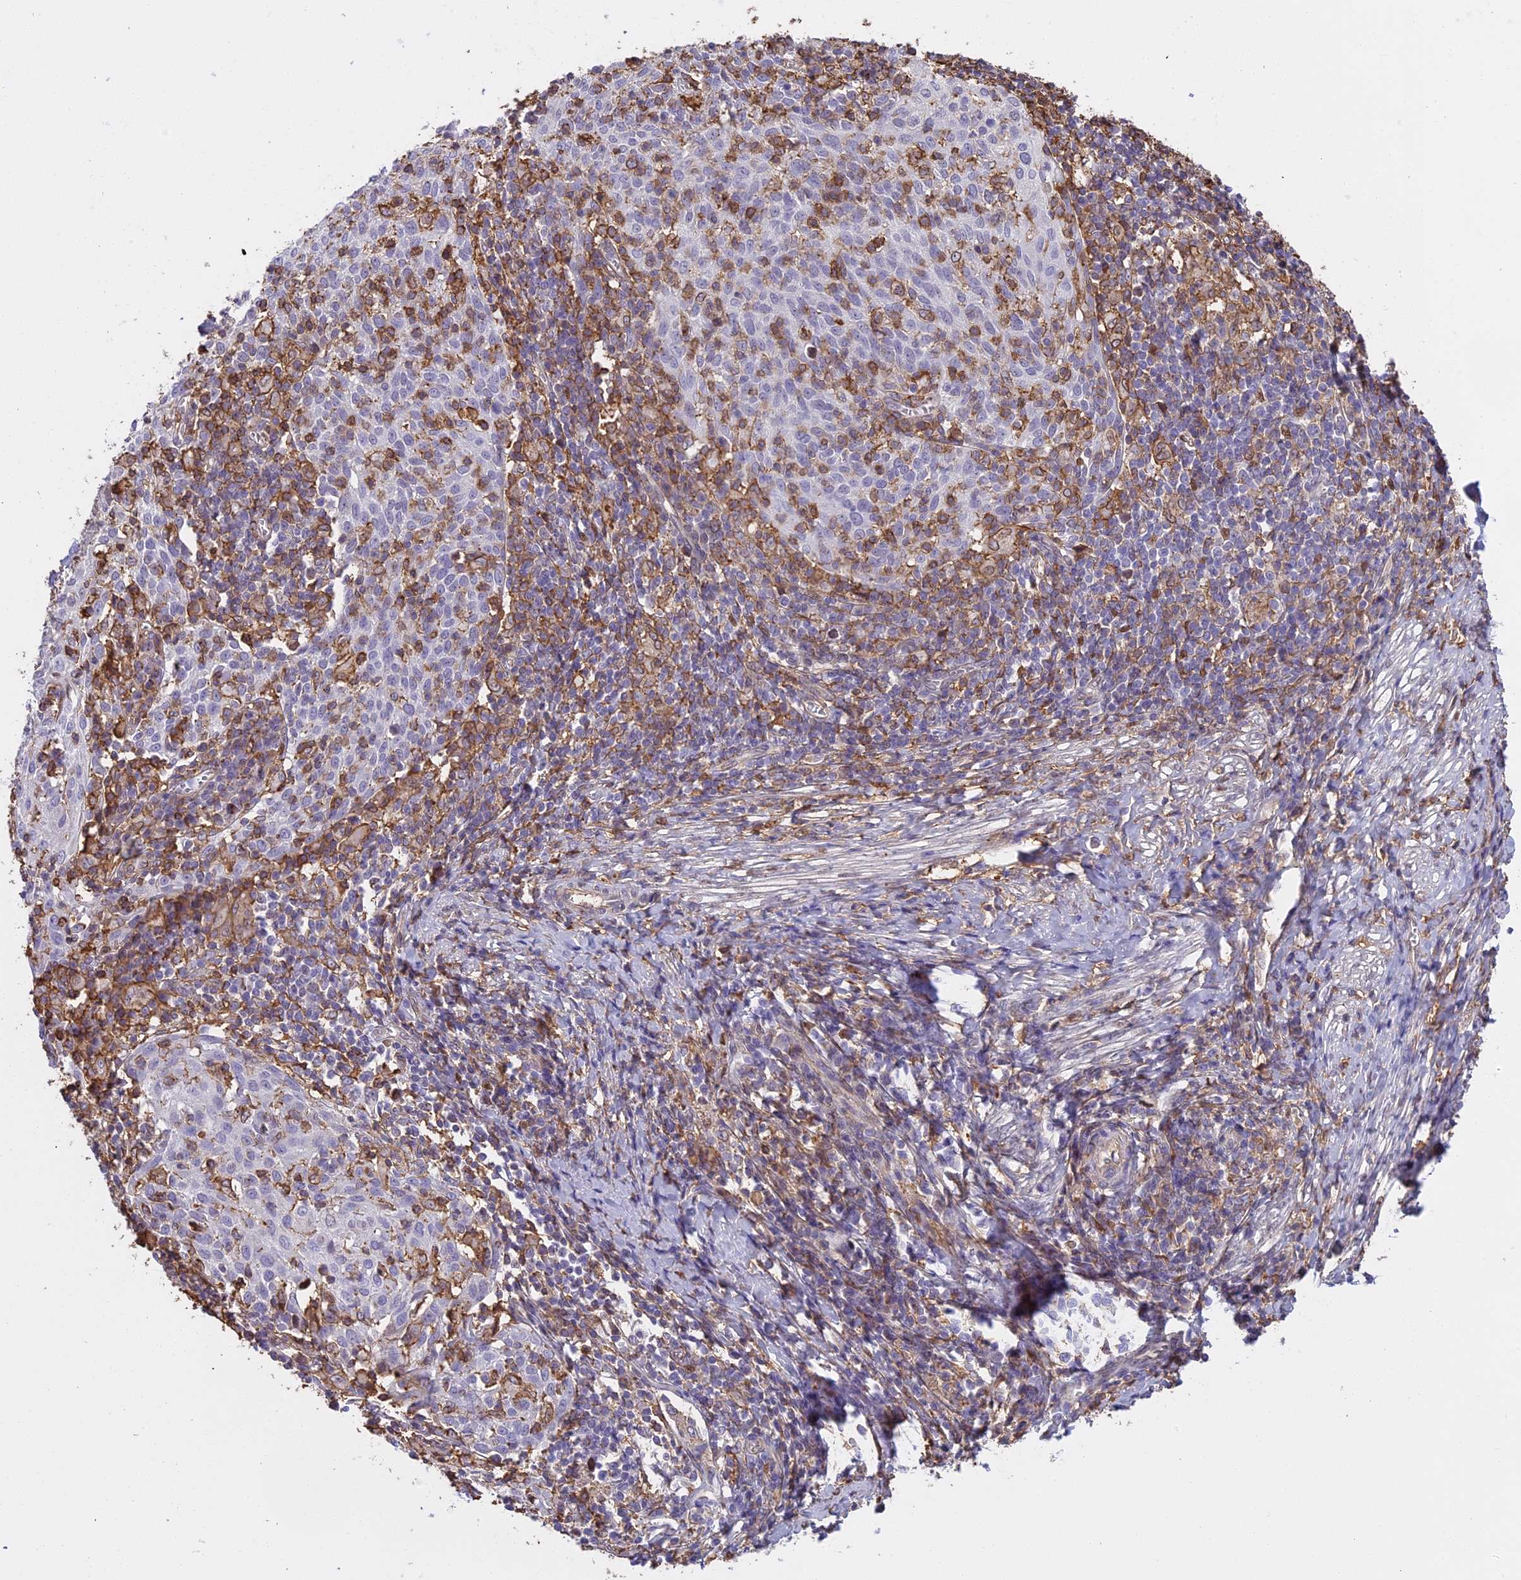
{"staining": {"intensity": "negative", "quantity": "none", "location": "none"}, "tissue": "cervical cancer", "cell_type": "Tumor cells", "image_type": "cancer", "snomed": [{"axis": "morphology", "description": "Squamous cell carcinoma, NOS"}, {"axis": "topography", "description": "Cervix"}], "caption": "Tumor cells are negative for protein expression in human cervical cancer (squamous cell carcinoma).", "gene": "TMEM255B", "patient": {"sex": "female", "age": 52}}